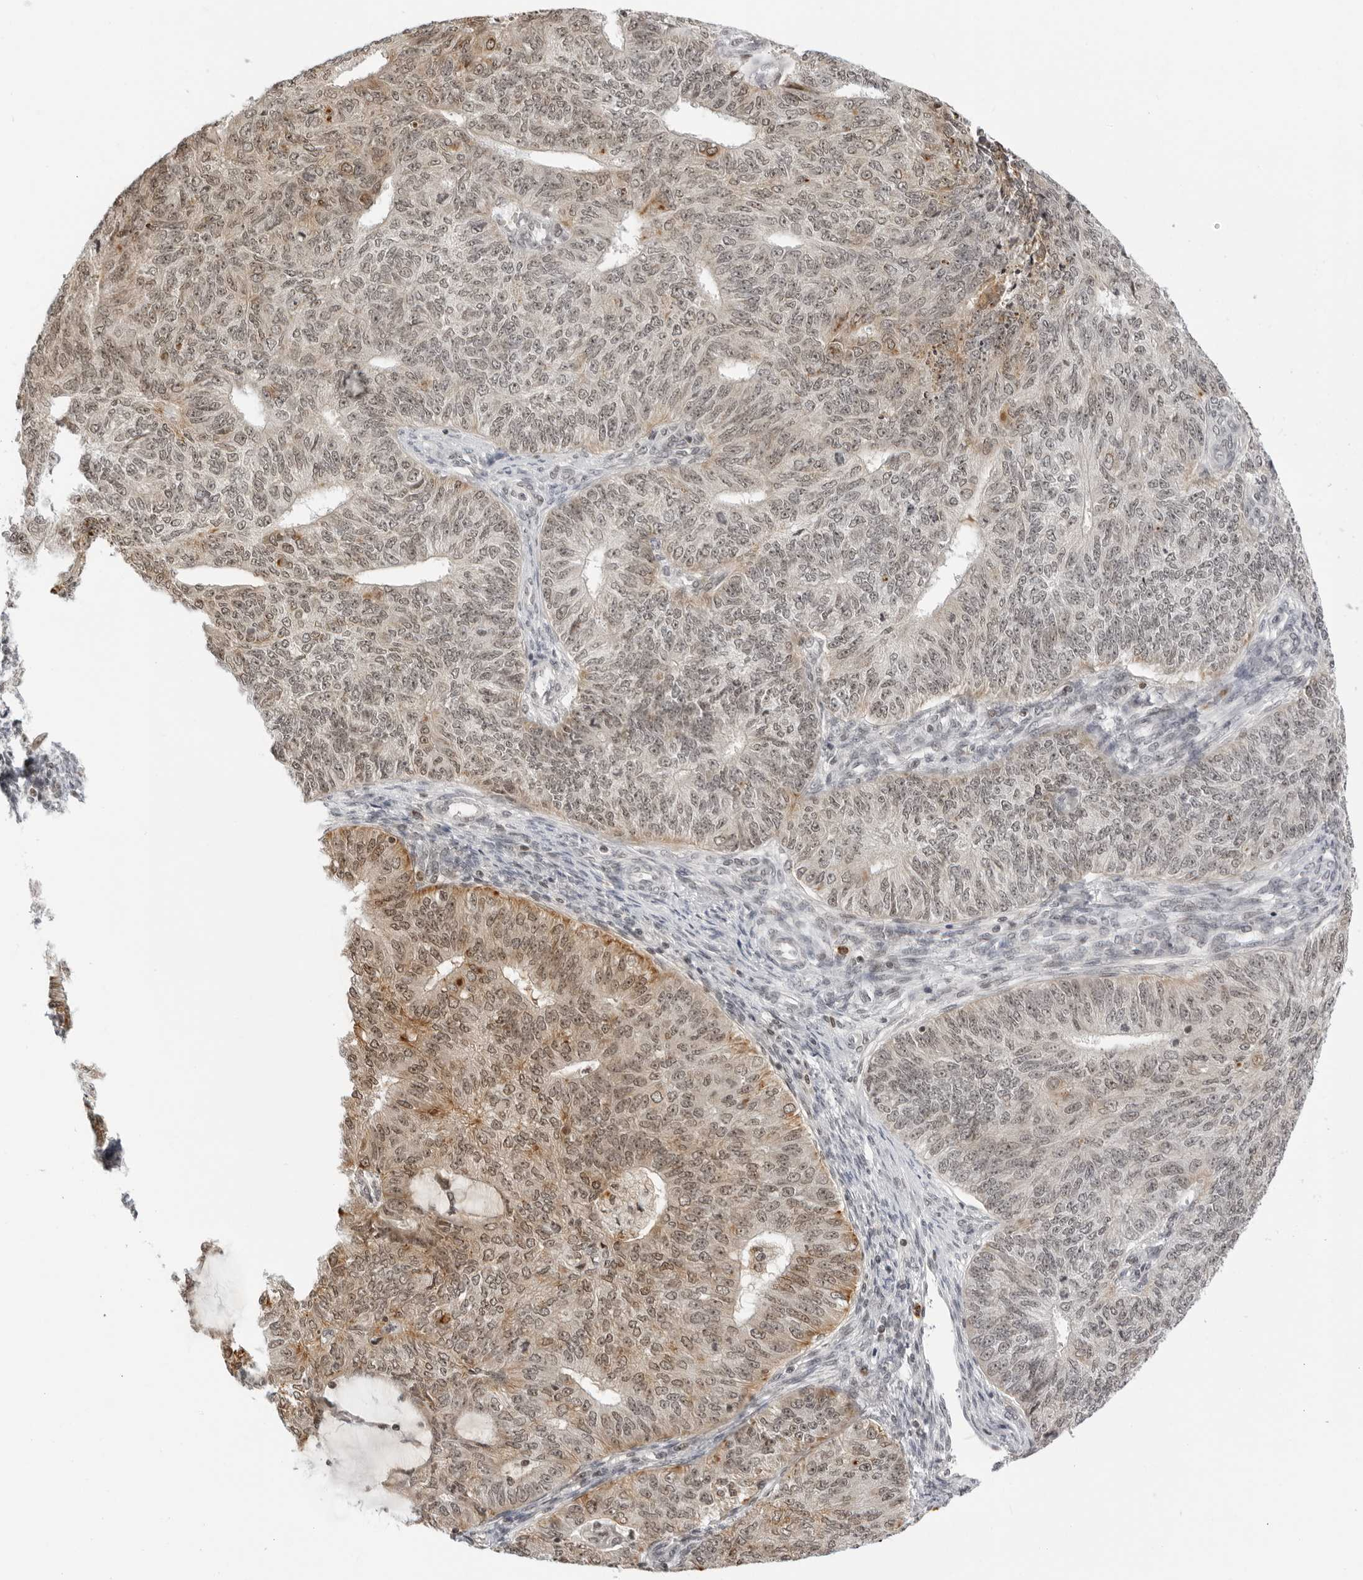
{"staining": {"intensity": "moderate", "quantity": ">75%", "location": "cytoplasmic/membranous,nuclear"}, "tissue": "endometrial cancer", "cell_type": "Tumor cells", "image_type": "cancer", "snomed": [{"axis": "morphology", "description": "Adenocarcinoma, NOS"}, {"axis": "topography", "description": "Endometrium"}], "caption": "Human endometrial adenocarcinoma stained with a brown dye displays moderate cytoplasmic/membranous and nuclear positive staining in about >75% of tumor cells.", "gene": "MSH6", "patient": {"sex": "female", "age": 32}}